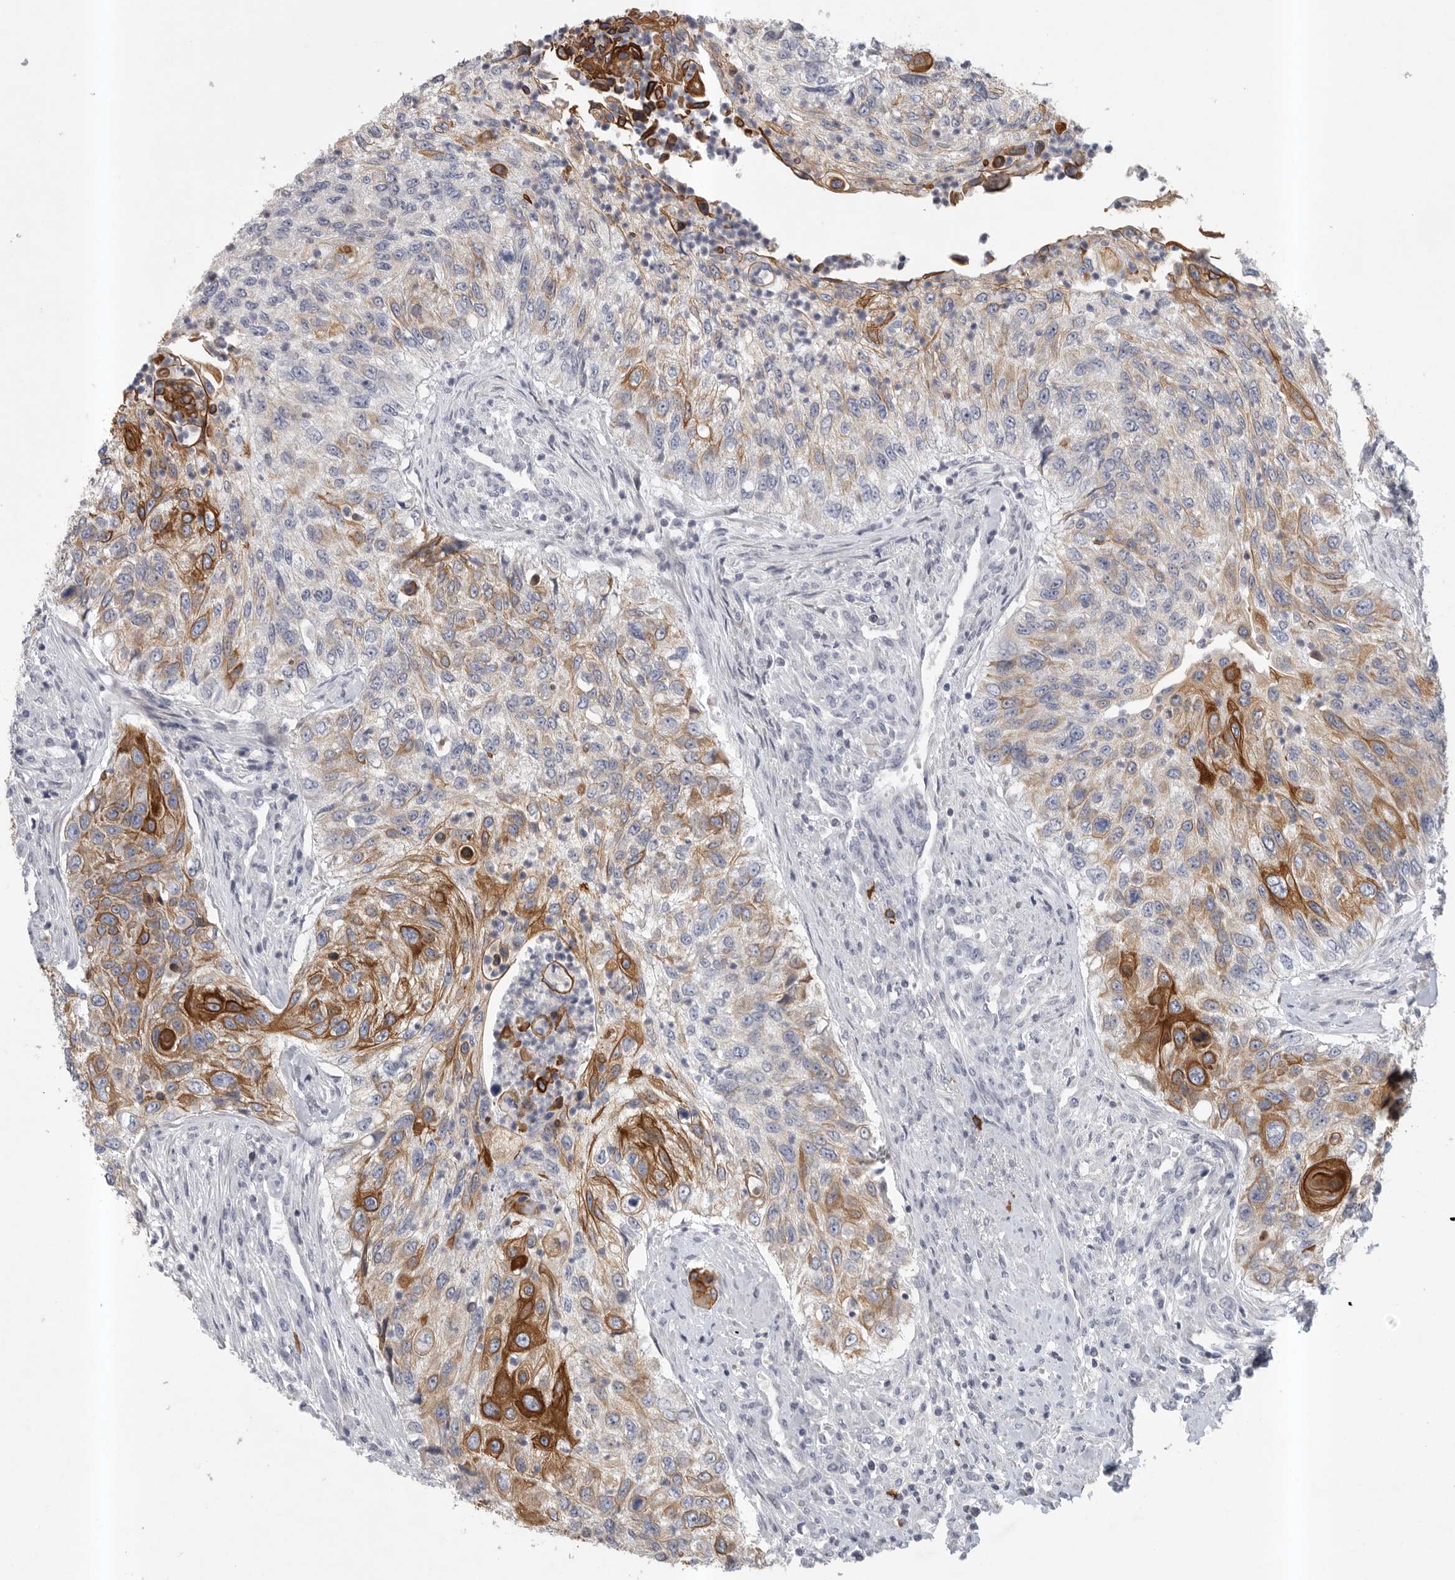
{"staining": {"intensity": "strong", "quantity": "25%-75%", "location": "cytoplasmic/membranous"}, "tissue": "urothelial cancer", "cell_type": "Tumor cells", "image_type": "cancer", "snomed": [{"axis": "morphology", "description": "Urothelial carcinoma, High grade"}, {"axis": "topography", "description": "Urinary bladder"}], "caption": "High-magnification brightfield microscopy of urothelial cancer stained with DAB (3,3'-diaminobenzidine) (brown) and counterstained with hematoxylin (blue). tumor cells exhibit strong cytoplasmic/membranous expression is present in about25%-75% of cells.", "gene": "TMEM69", "patient": {"sex": "female", "age": 60}}